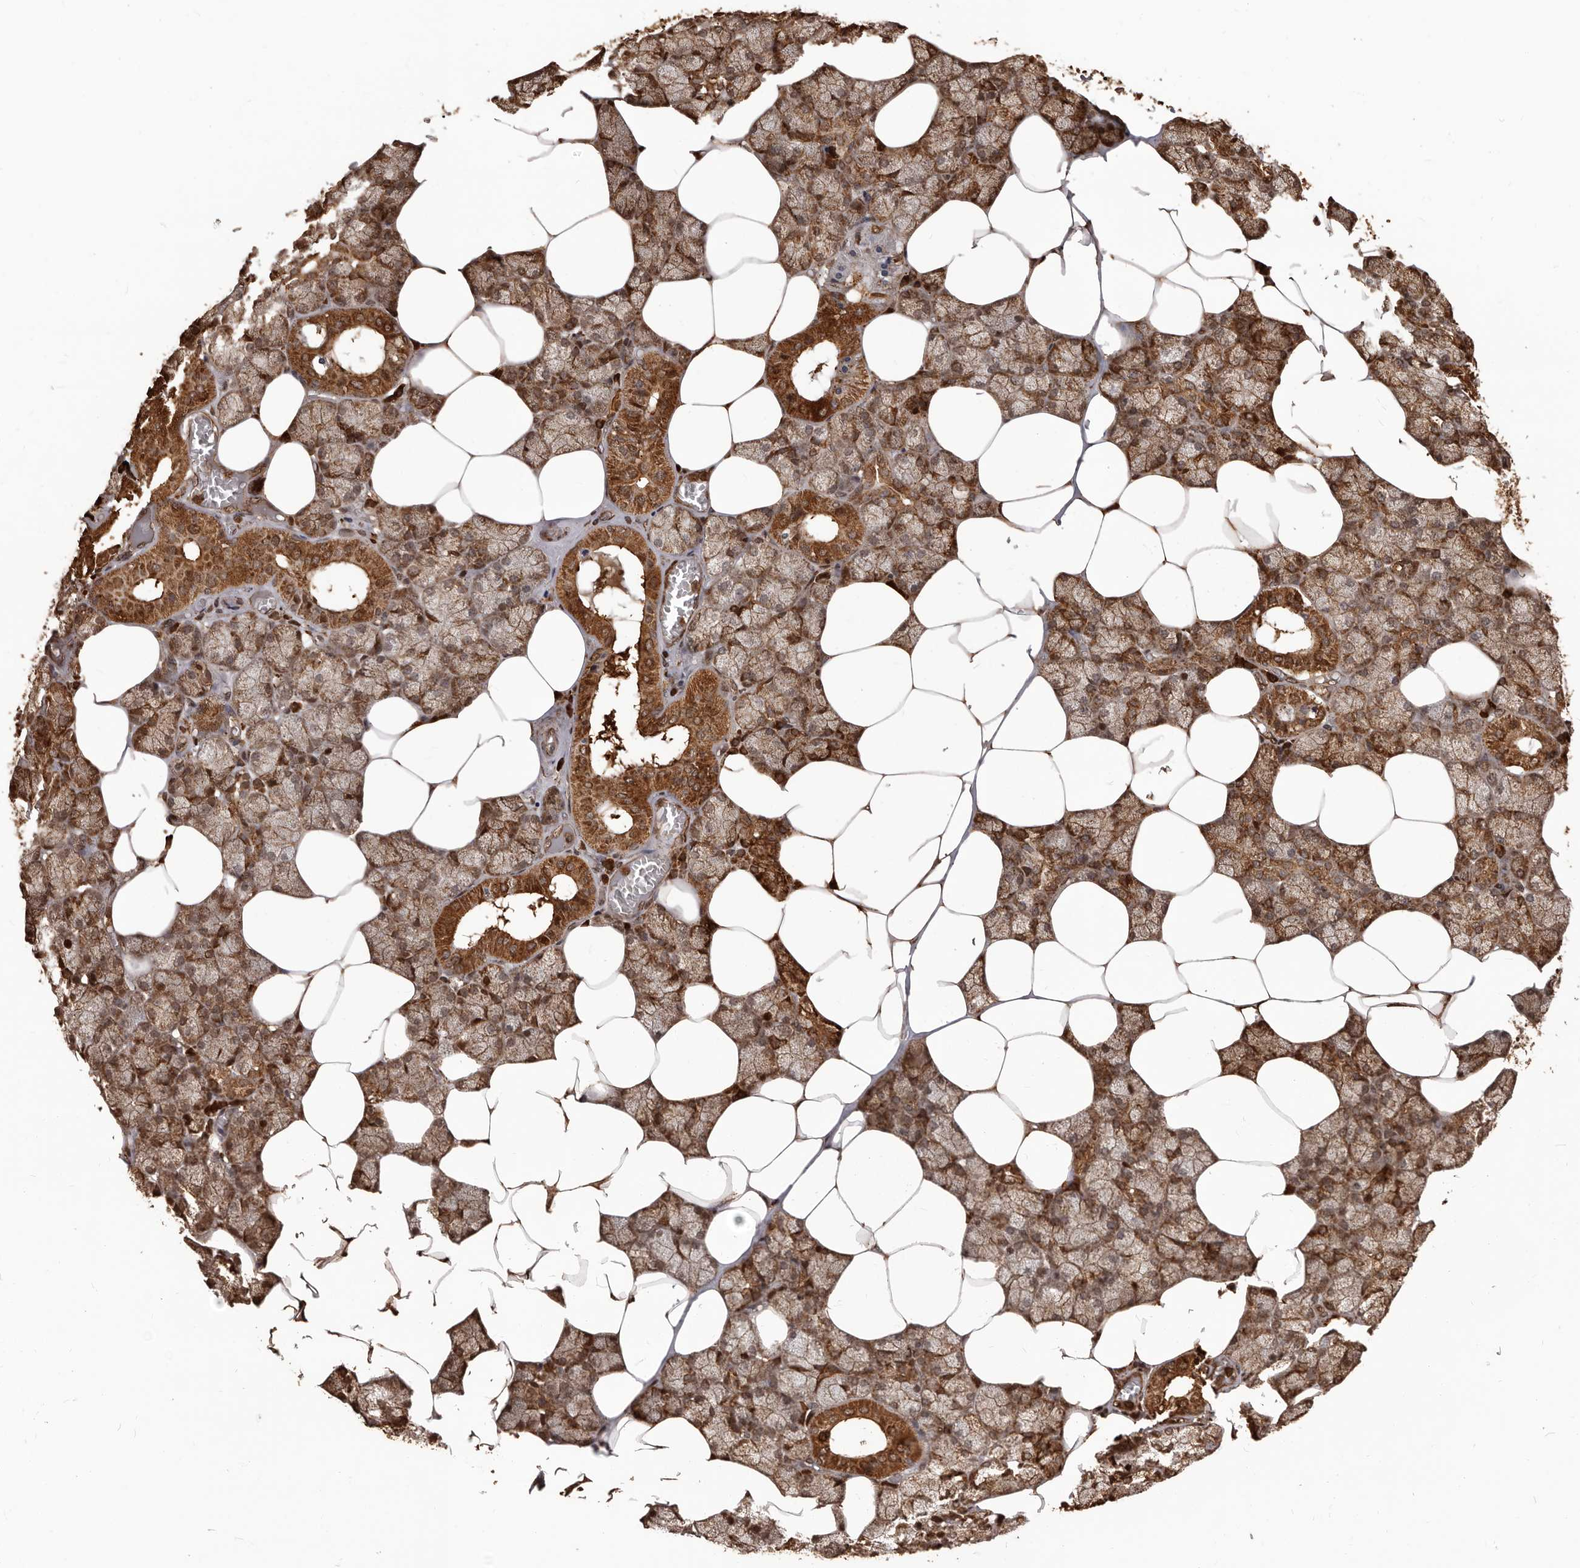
{"staining": {"intensity": "strong", "quantity": "25%-75%", "location": "cytoplasmic/membranous,nuclear"}, "tissue": "salivary gland", "cell_type": "Glandular cells", "image_type": "normal", "snomed": [{"axis": "morphology", "description": "Normal tissue, NOS"}, {"axis": "topography", "description": "Salivary gland"}], "caption": "An IHC image of normal tissue is shown. Protein staining in brown labels strong cytoplasmic/membranous,nuclear positivity in salivary gland within glandular cells.", "gene": "MTO1", "patient": {"sex": "male", "age": 62}}